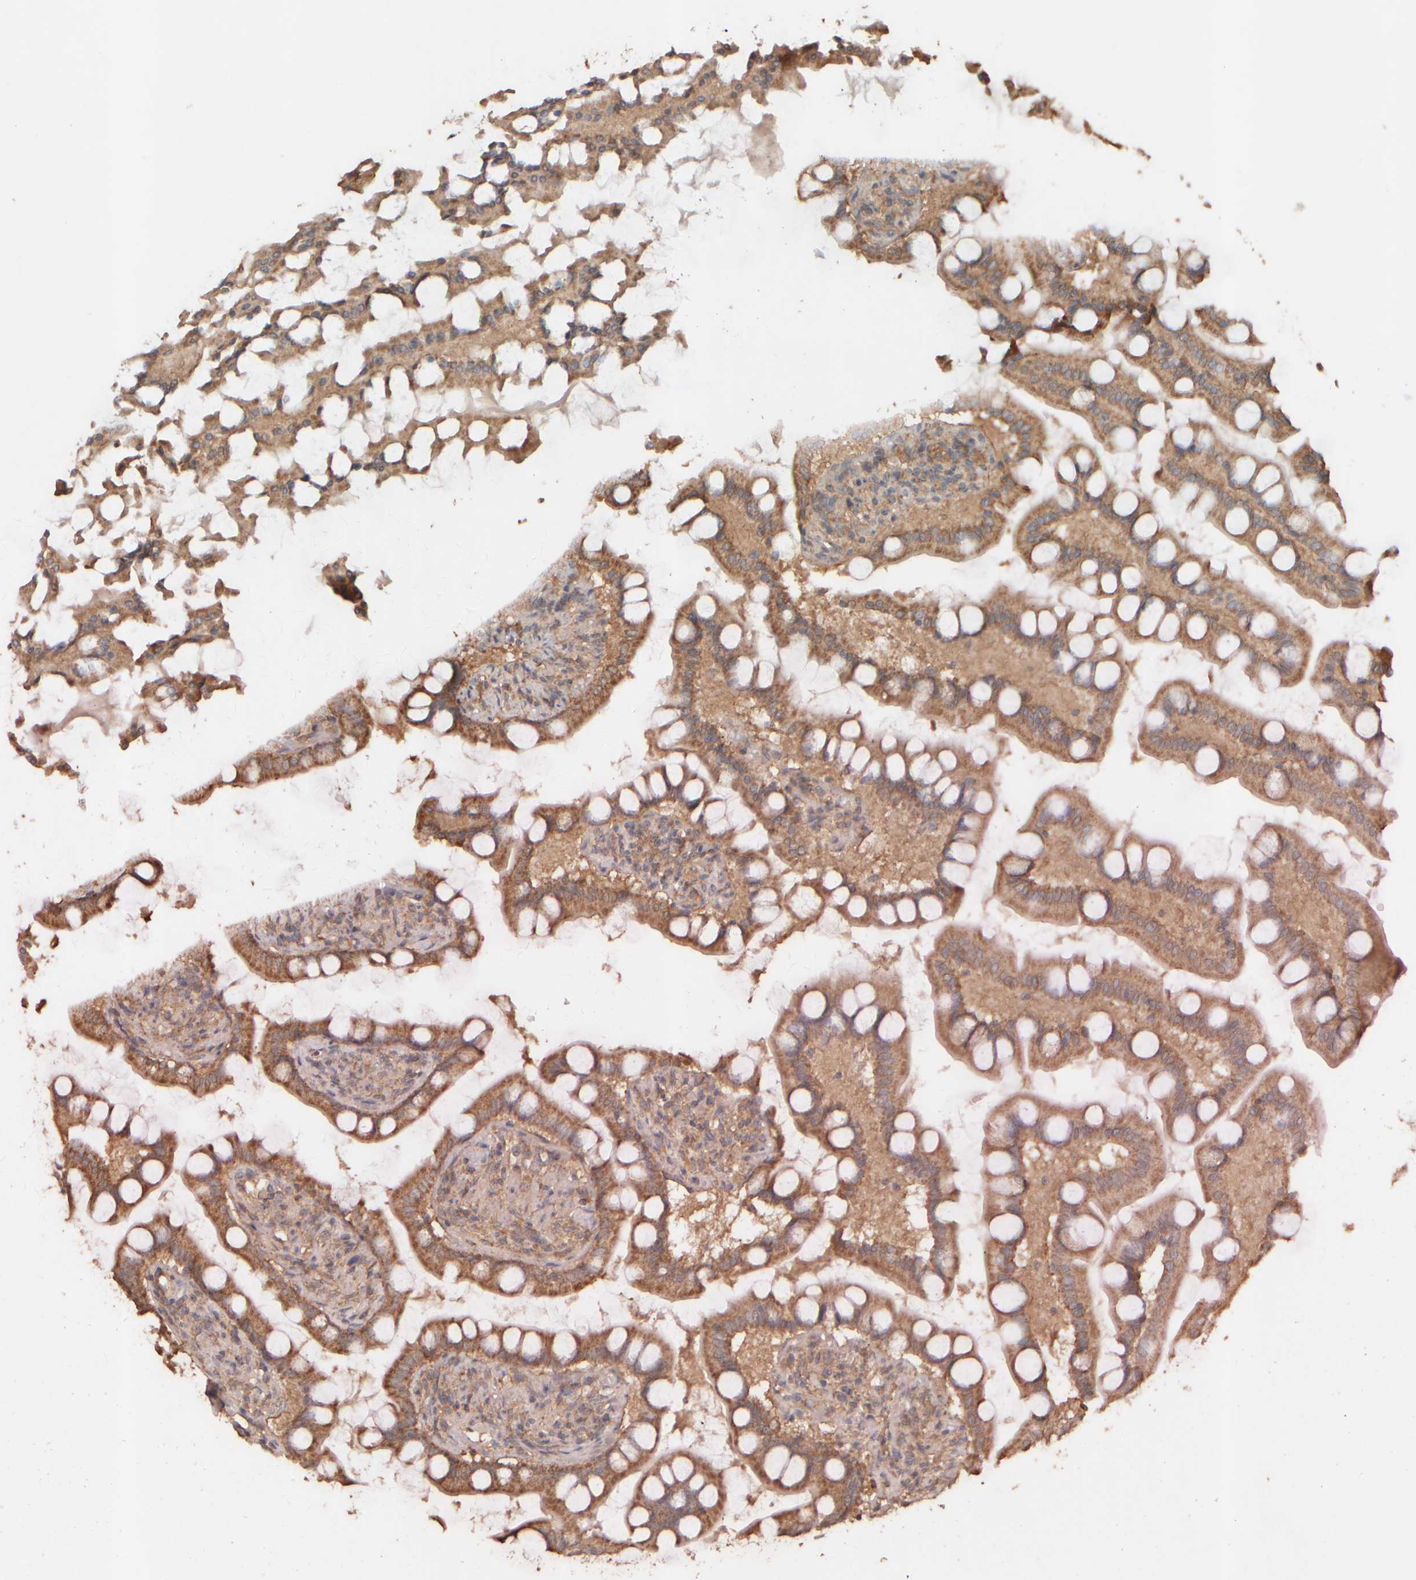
{"staining": {"intensity": "strong", "quantity": ">75%", "location": "cytoplasmic/membranous"}, "tissue": "small intestine", "cell_type": "Glandular cells", "image_type": "normal", "snomed": [{"axis": "morphology", "description": "Normal tissue, NOS"}, {"axis": "topography", "description": "Small intestine"}], "caption": "Human small intestine stained with a brown dye displays strong cytoplasmic/membranous positive expression in about >75% of glandular cells.", "gene": "EIF2B3", "patient": {"sex": "male", "age": 41}}